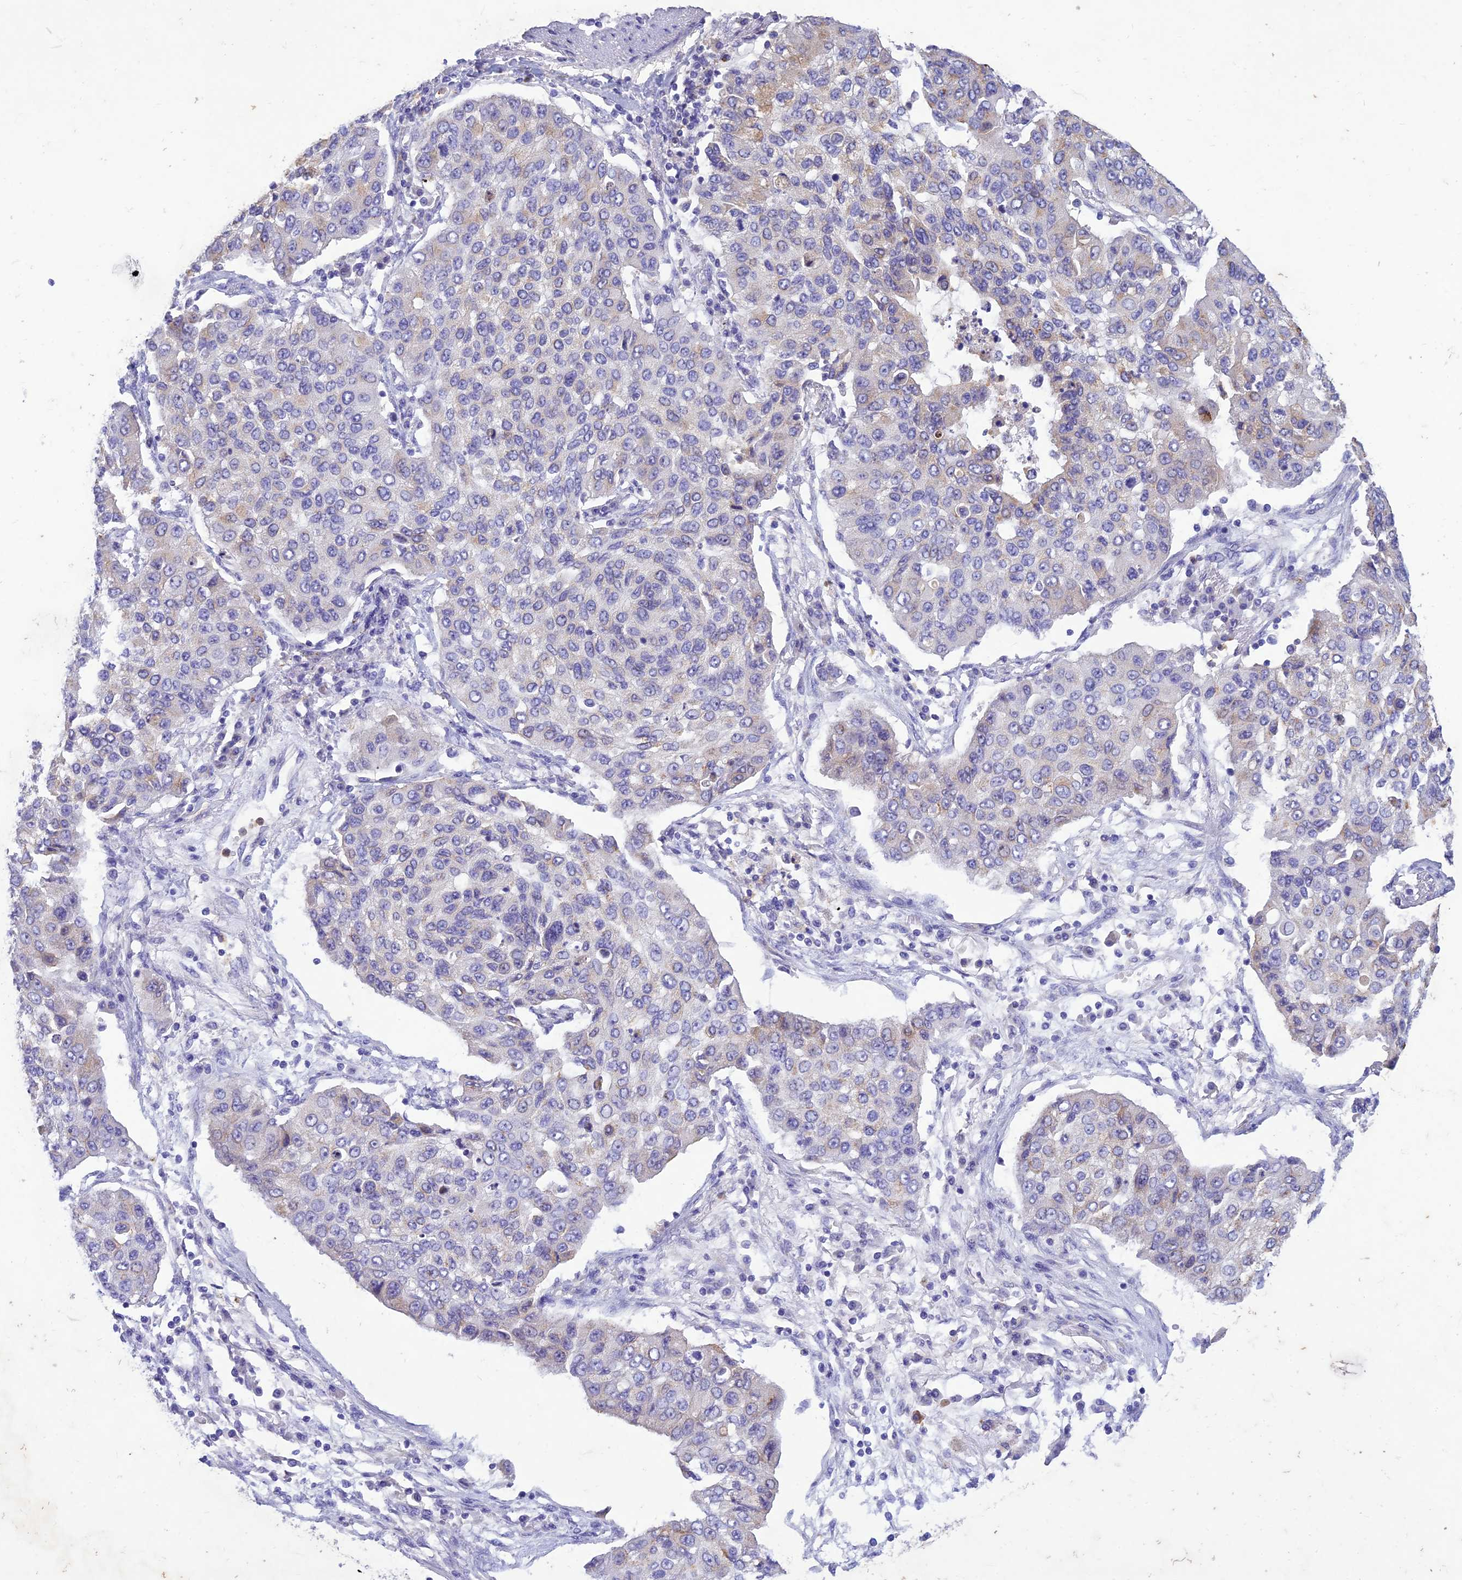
{"staining": {"intensity": "weak", "quantity": "<25%", "location": "cytoplasmic/membranous"}, "tissue": "lung cancer", "cell_type": "Tumor cells", "image_type": "cancer", "snomed": [{"axis": "morphology", "description": "Squamous cell carcinoma, NOS"}, {"axis": "topography", "description": "Lung"}], "caption": "This is an immunohistochemistry micrograph of human lung cancer. There is no expression in tumor cells.", "gene": "SLC13A5", "patient": {"sex": "male", "age": 74}}